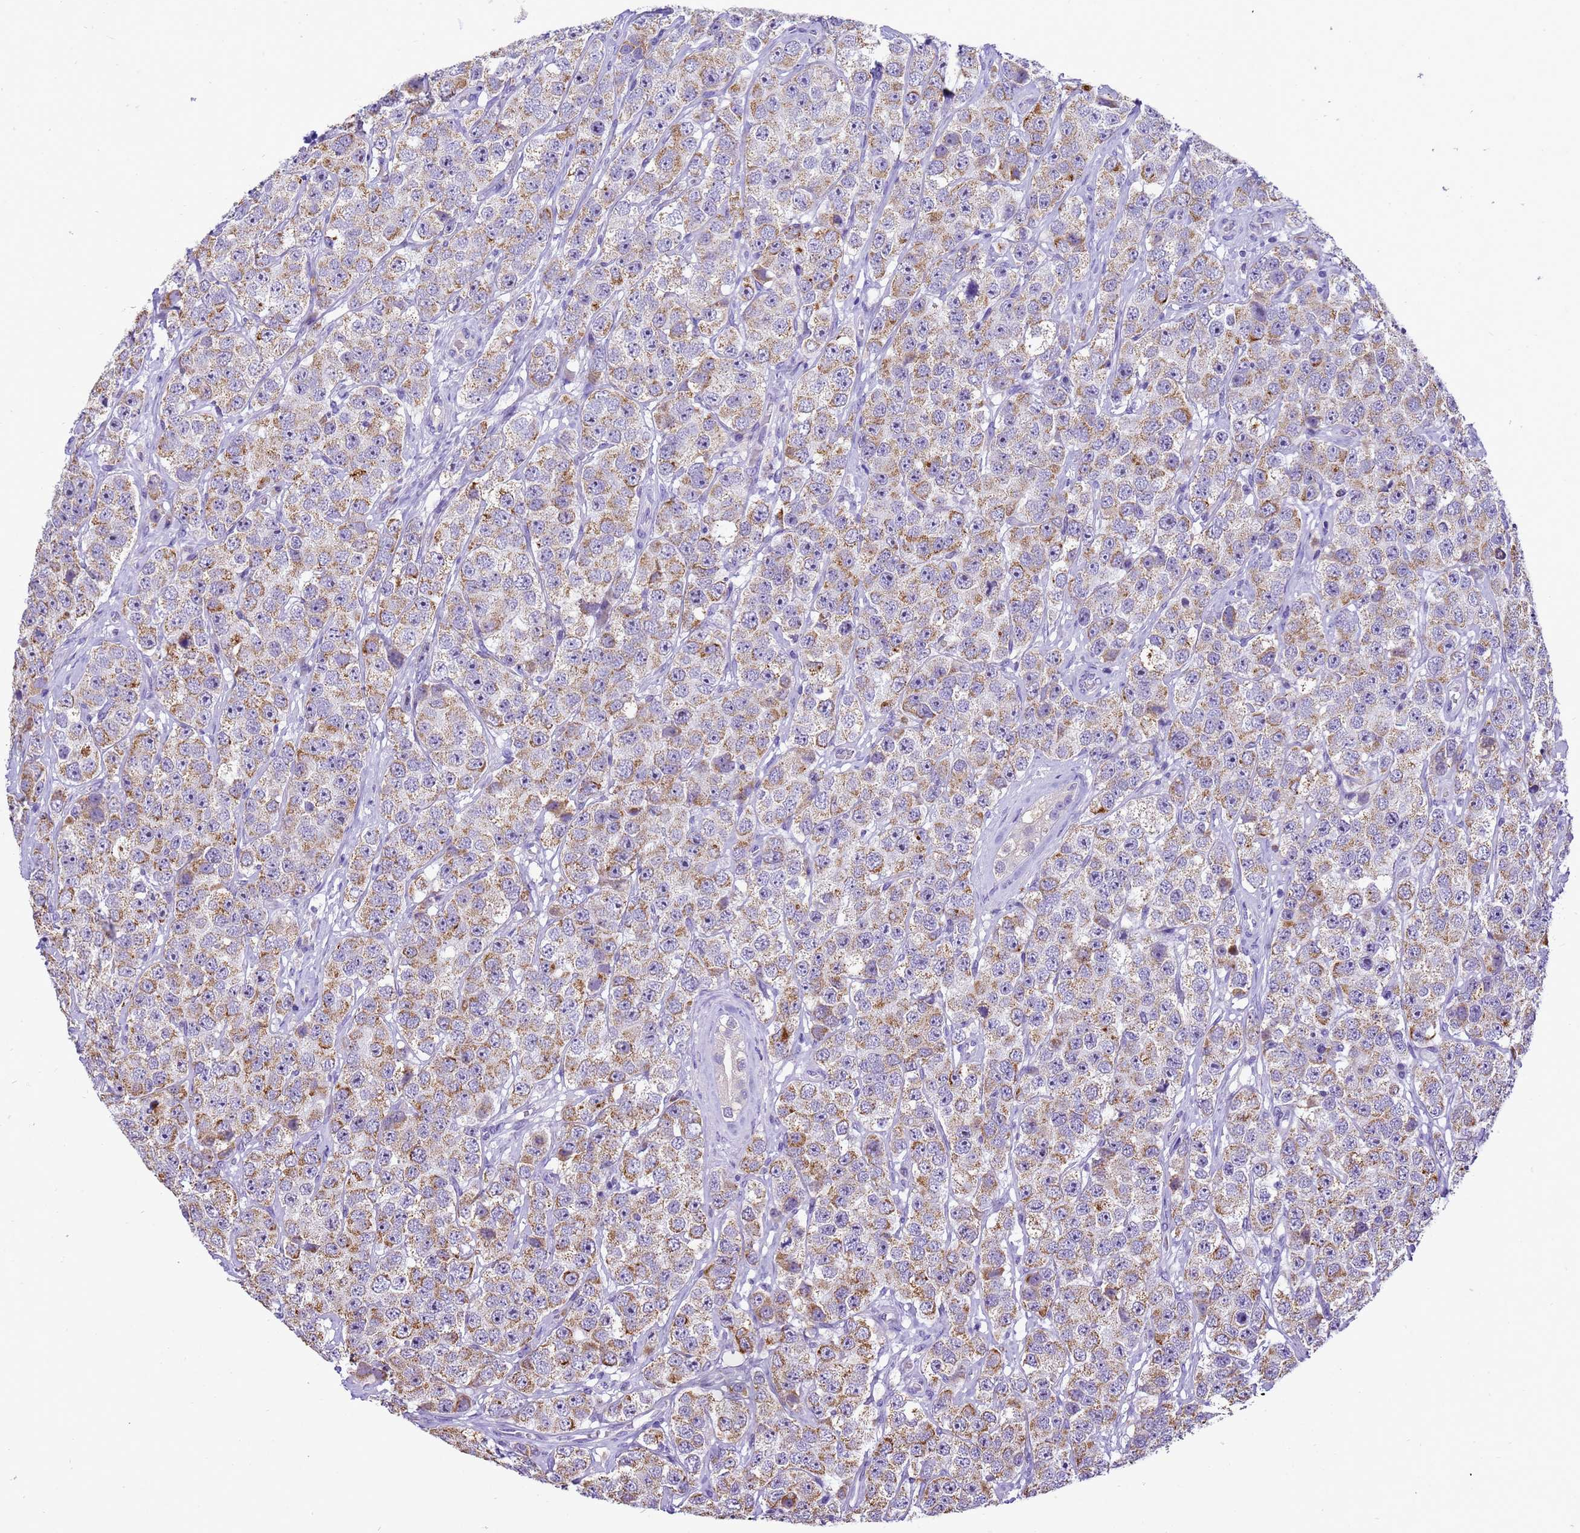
{"staining": {"intensity": "moderate", "quantity": "25%-75%", "location": "cytoplasmic/membranous"}, "tissue": "testis cancer", "cell_type": "Tumor cells", "image_type": "cancer", "snomed": [{"axis": "morphology", "description": "Seminoma, NOS"}, {"axis": "topography", "description": "Testis"}], "caption": "Immunohistochemical staining of testis seminoma displays moderate cytoplasmic/membranous protein expression in approximately 25%-75% of tumor cells.", "gene": "PIEZO2", "patient": {"sex": "male", "age": 28}}